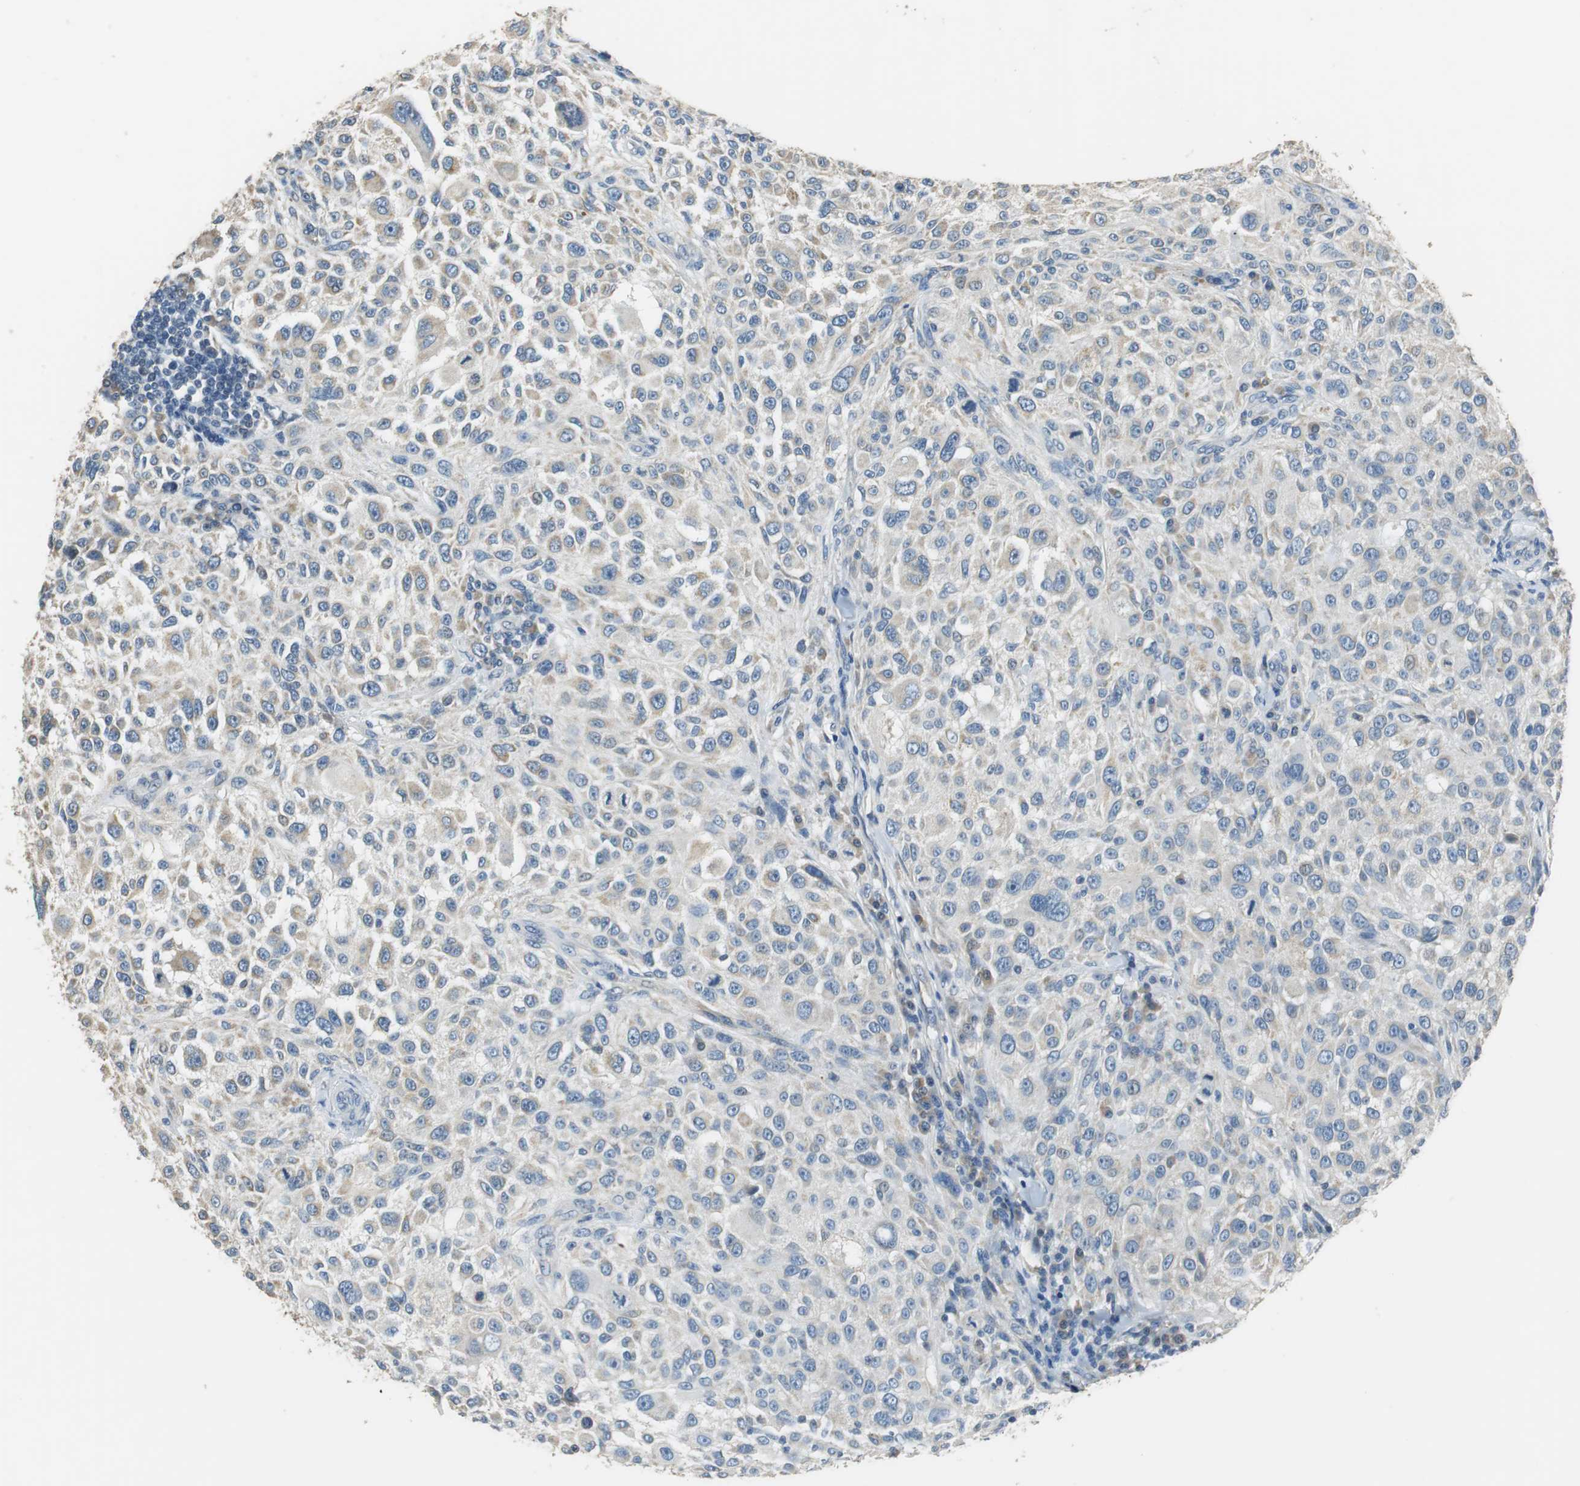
{"staining": {"intensity": "weak", "quantity": "25%-75%", "location": "cytoplasmic/membranous"}, "tissue": "melanoma", "cell_type": "Tumor cells", "image_type": "cancer", "snomed": [{"axis": "morphology", "description": "Necrosis, NOS"}, {"axis": "morphology", "description": "Malignant melanoma, NOS"}, {"axis": "topography", "description": "Skin"}], "caption": "There is low levels of weak cytoplasmic/membranous staining in tumor cells of melanoma, as demonstrated by immunohistochemical staining (brown color).", "gene": "ALDH4A1", "patient": {"sex": "female", "age": 87}}